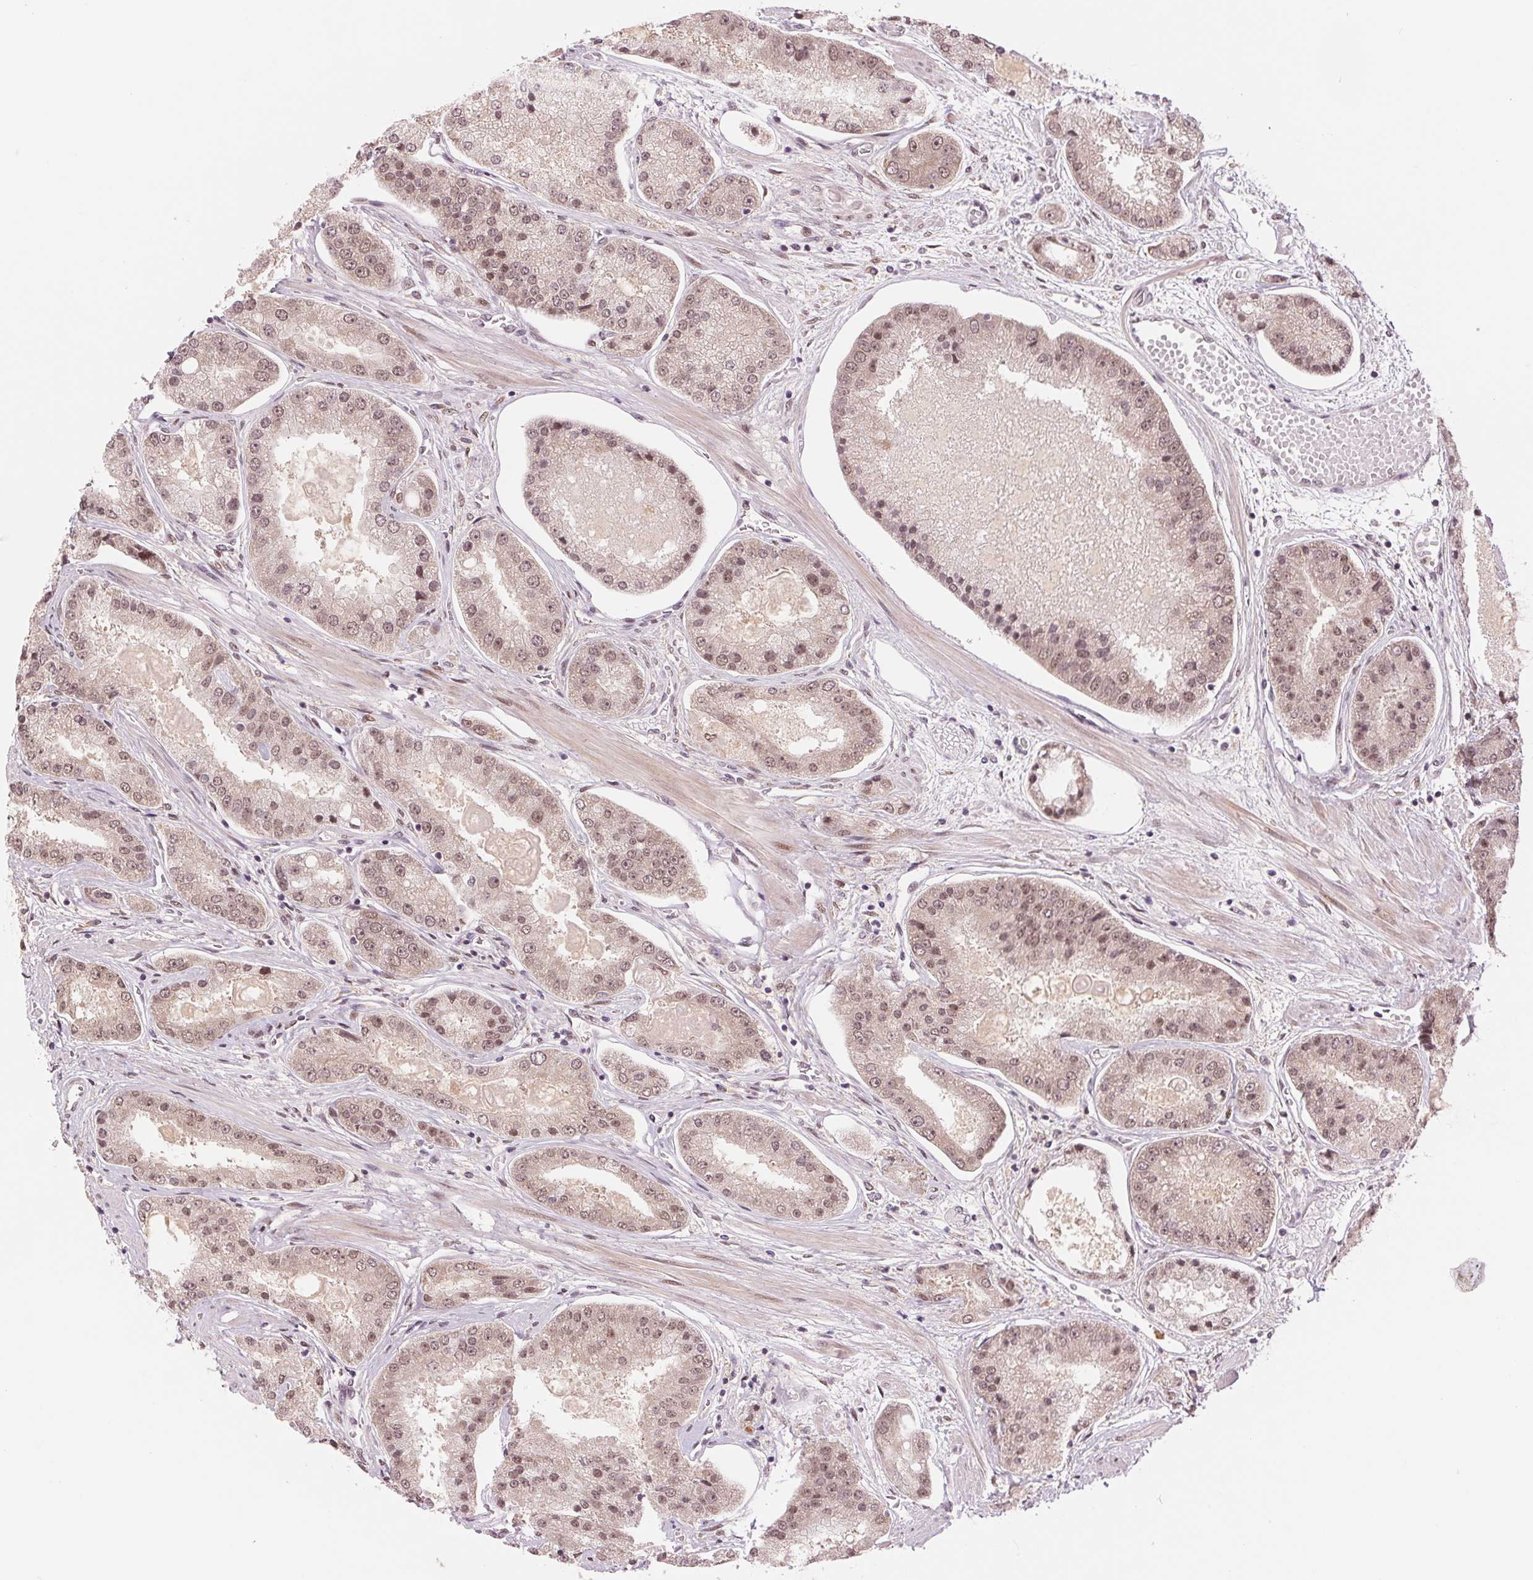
{"staining": {"intensity": "moderate", "quantity": "25%-75%", "location": "nuclear"}, "tissue": "prostate cancer", "cell_type": "Tumor cells", "image_type": "cancer", "snomed": [{"axis": "morphology", "description": "Adenocarcinoma, High grade"}, {"axis": "topography", "description": "Prostate"}], "caption": "Prostate cancer (high-grade adenocarcinoma) stained with a protein marker exhibits moderate staining in tumor cells.", "gene": "ERI3", "patient": {"sex": "male", "age": 67}}